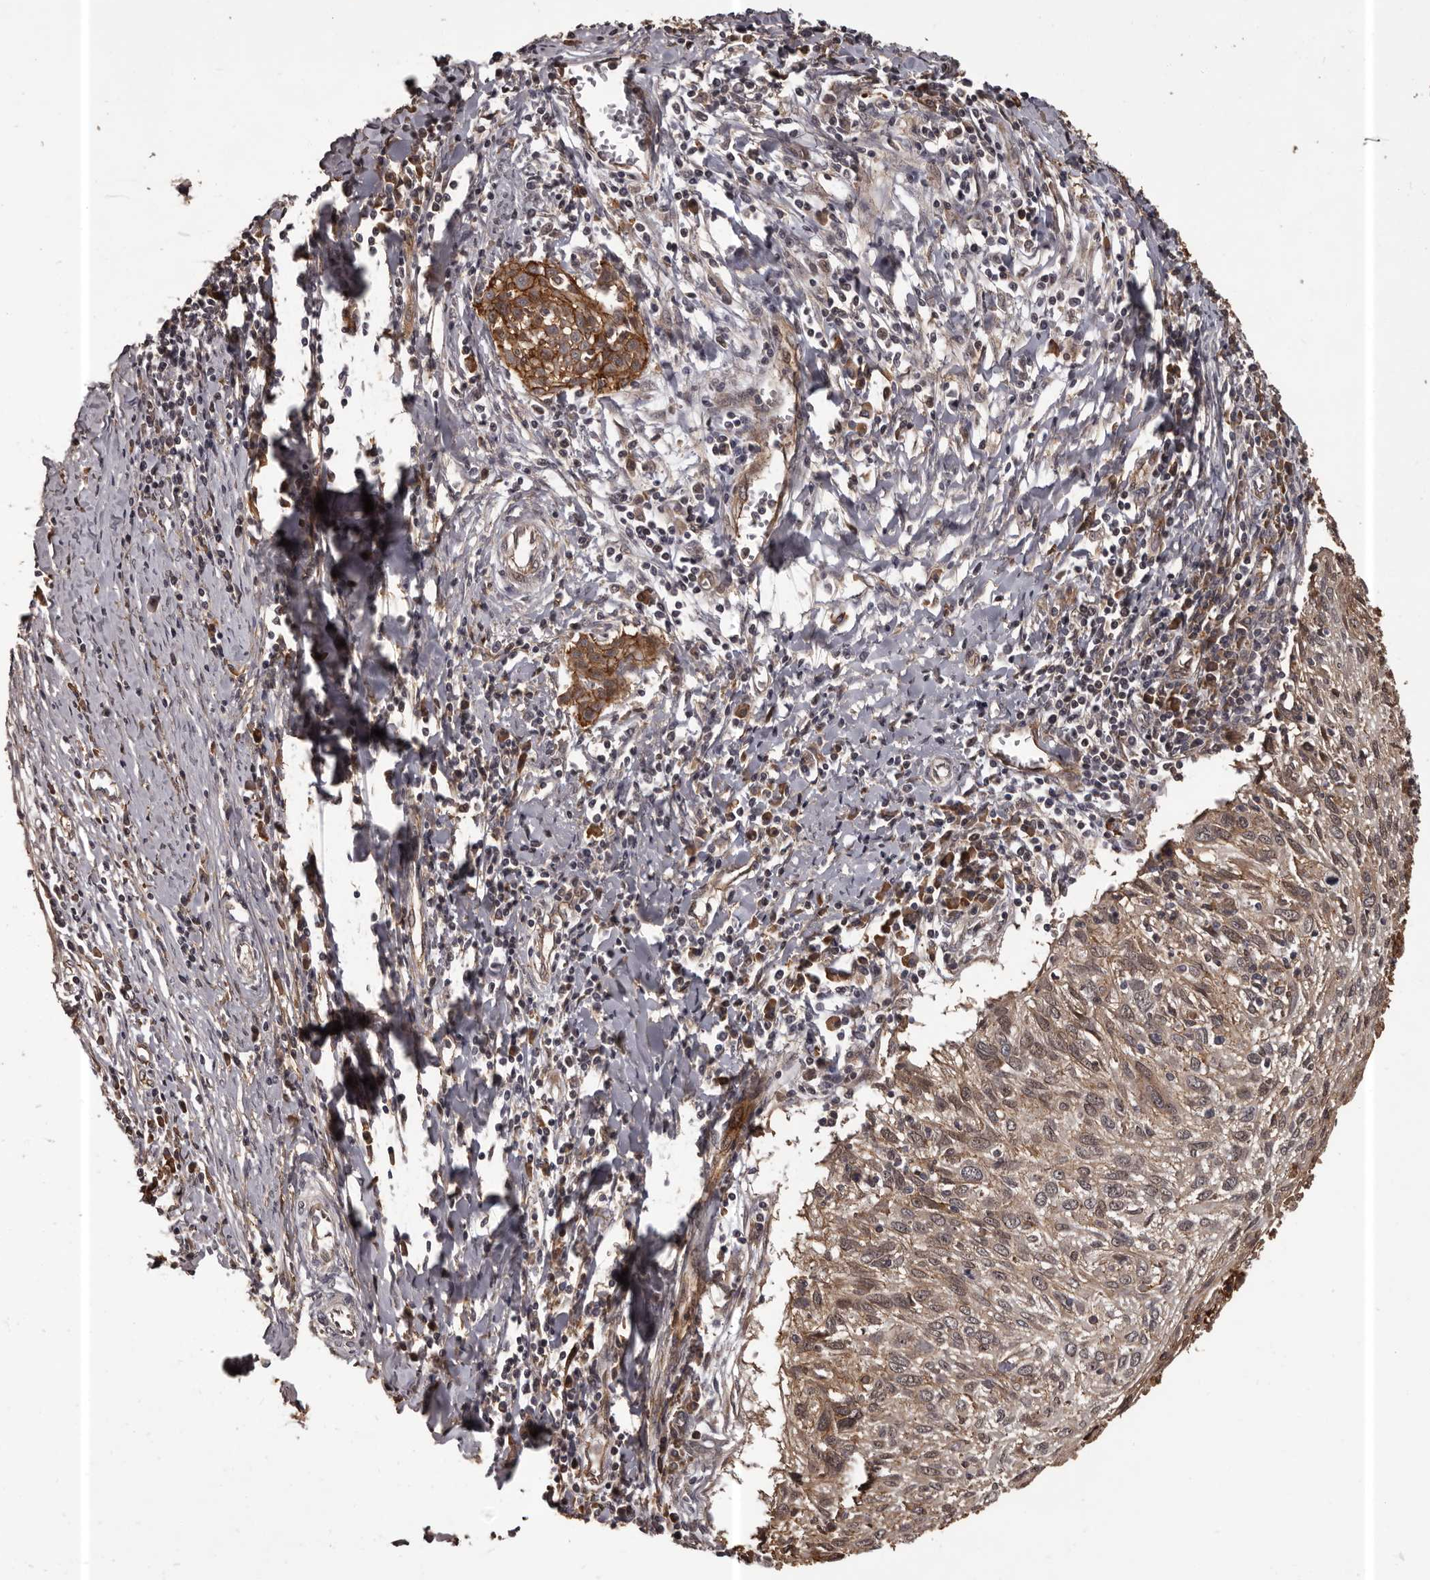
{"staining": {"intensity": "moderate", "quantity": ">75%", "location": "cytoplasmic/membranous"}, "tissue": "cervical cancer", "cell_type": "Tumor cells", "image_type": "cancer", "snomed": [{"axis": "morphology", "description": "Squamous cell carcinoma, NOS"}, {"axis": "topography", "description": "Cervix"}], "caption": "Protein analysis of cervical cancer (squamous cell carcinoma) tissue reveals moderate cytoplasmic/membranous positivity in approximately >75% of tumor cells.", "gene": "SLITRK6", "patient": {"sex": "female", "age": 51}}